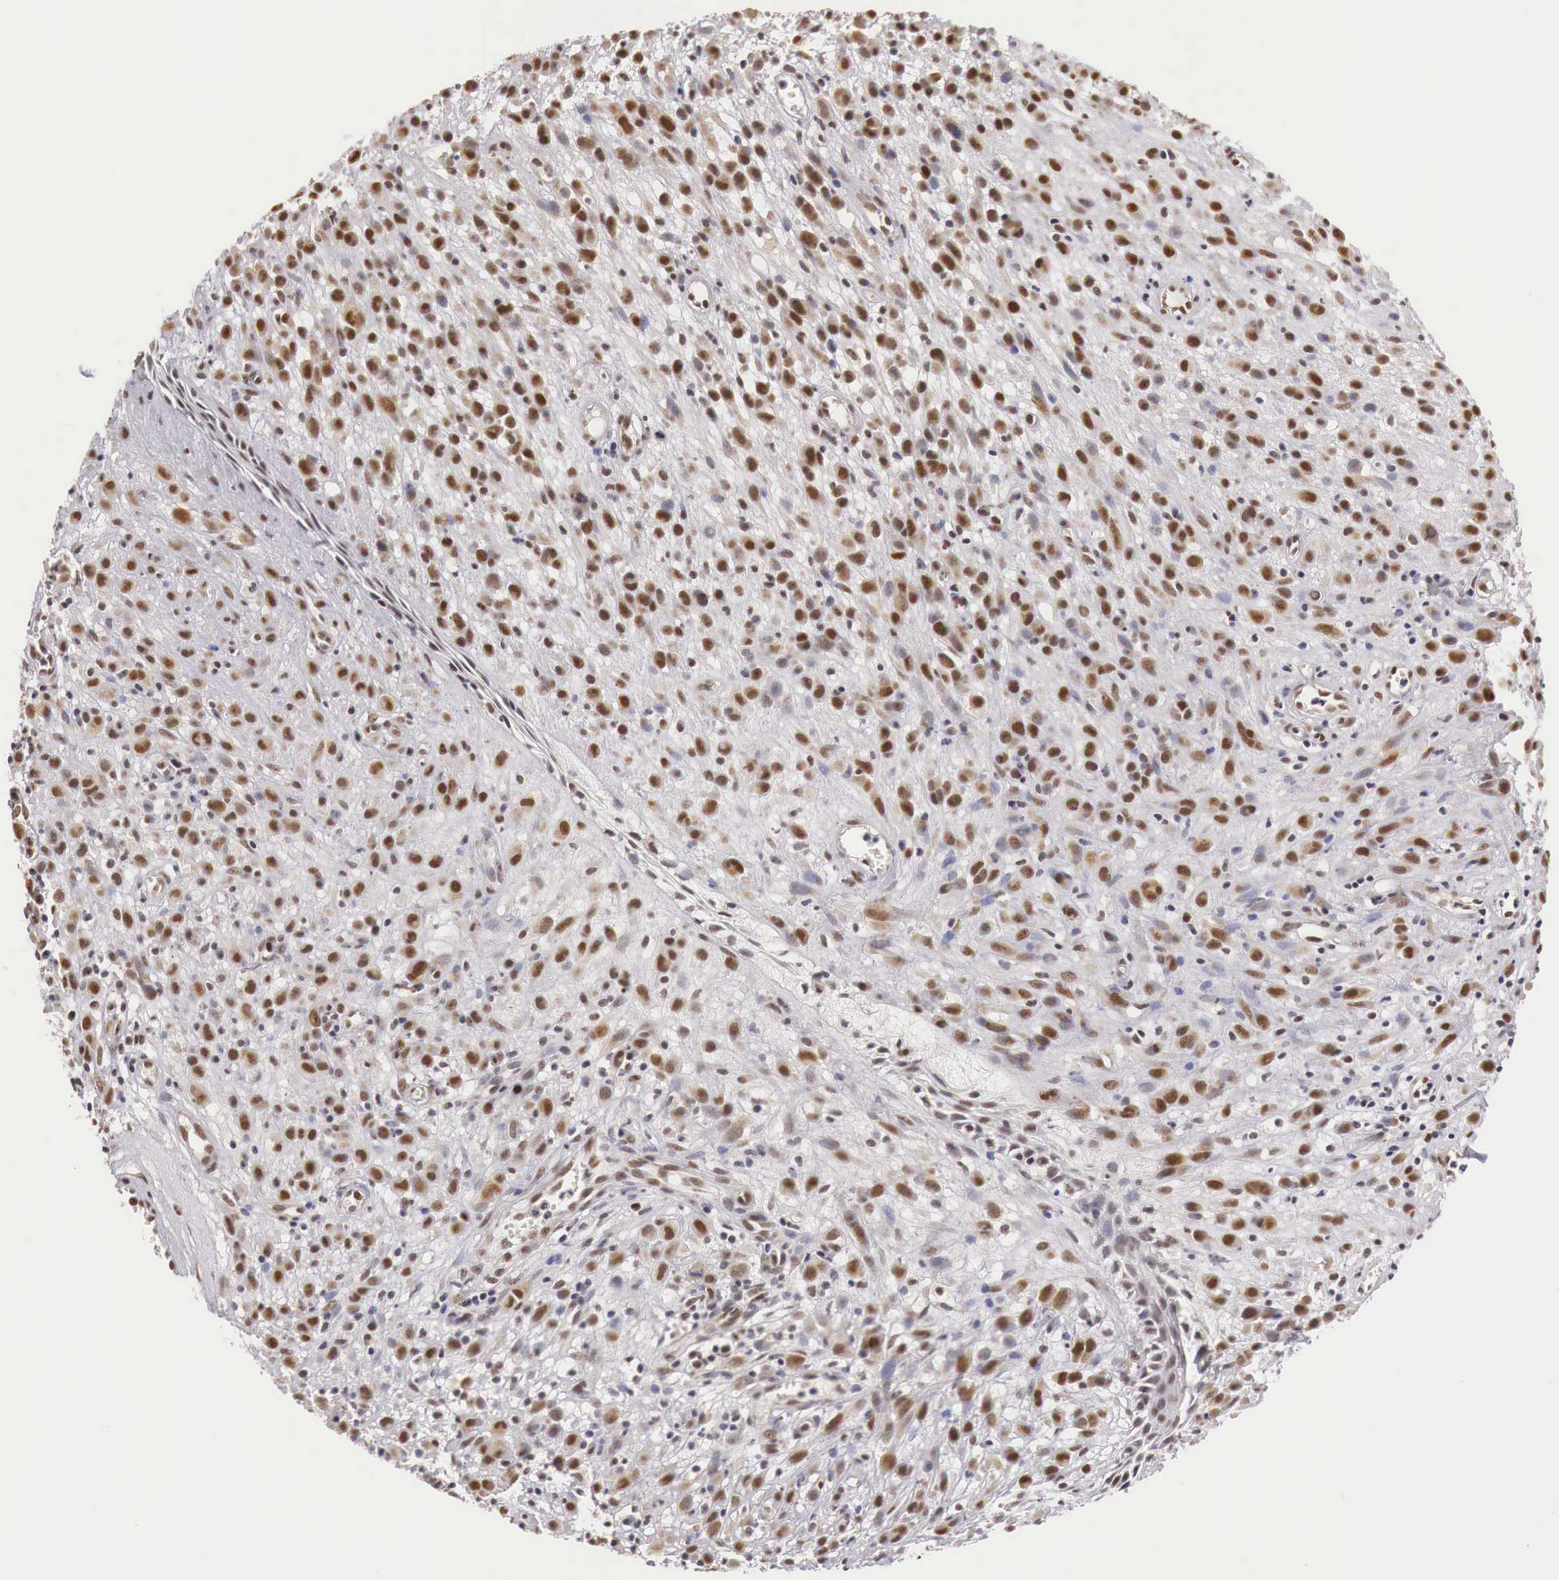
{"staining": {"intensity": "weak", "quantity": ">75%", "location": "cytoplasmic/membranous,nuclear"}, "tissue": "melanoma", "cell_type": "Tumor cells", "image_type": "cancer", "snomed": [{"axis": "morphology", "description": "Malignant melanoma, NOS"}, {"axis": "topography", "description": "Skin"}], "caption": "Human malignant melanoma stained with a brown dye demonstrates weak cytoplasmic/membranous and nuclear positive positivity in approximately >75% of tumor cells.", "gene": "GPKOW", "patient": {"sex": "male", "age": 51}}